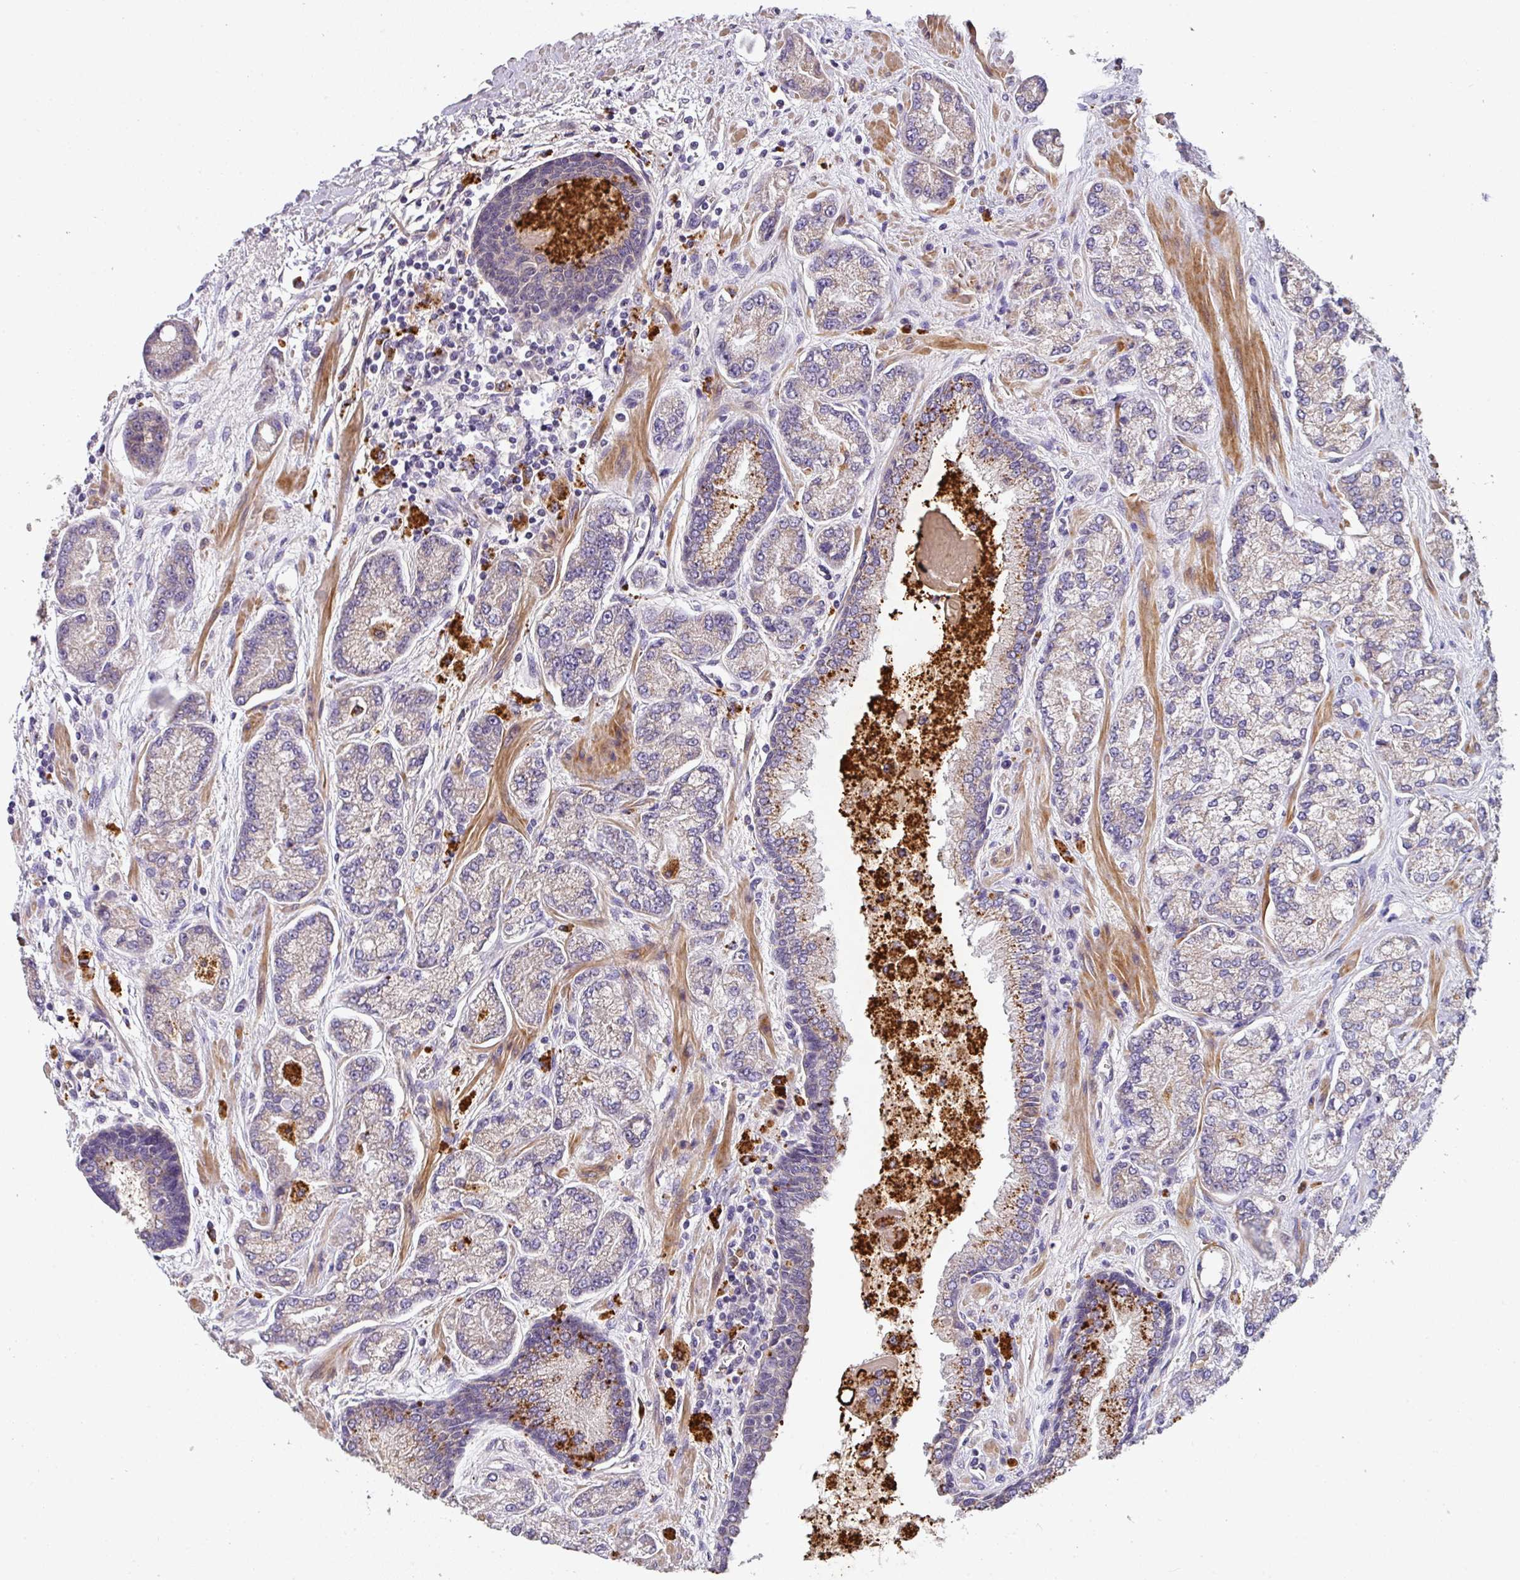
{"staining": {"intensity": "negative", "quantity": "none", "location": "none"}, "tissue": "prostate cancer", "cell_type": "Tumor cells", "image_type": "cancer", "snomed": [{"axis": "morphology", "description": "Adenocarcinoma, High grade"}, {"axis": "topography", "description": "Prostate"}], "caption": "Histopathology image shows no protein expression in tumor cells of prostate cancer (adenocarcinoma (high-grade)) tissue. The staining is performed using DAB (3,3'-diaminobenzidine) brown chromogen with nuclei counter-stained in using hematoxylin.", "gene": "ZNF266", "patient": {"sex": "male", "age": 68}}